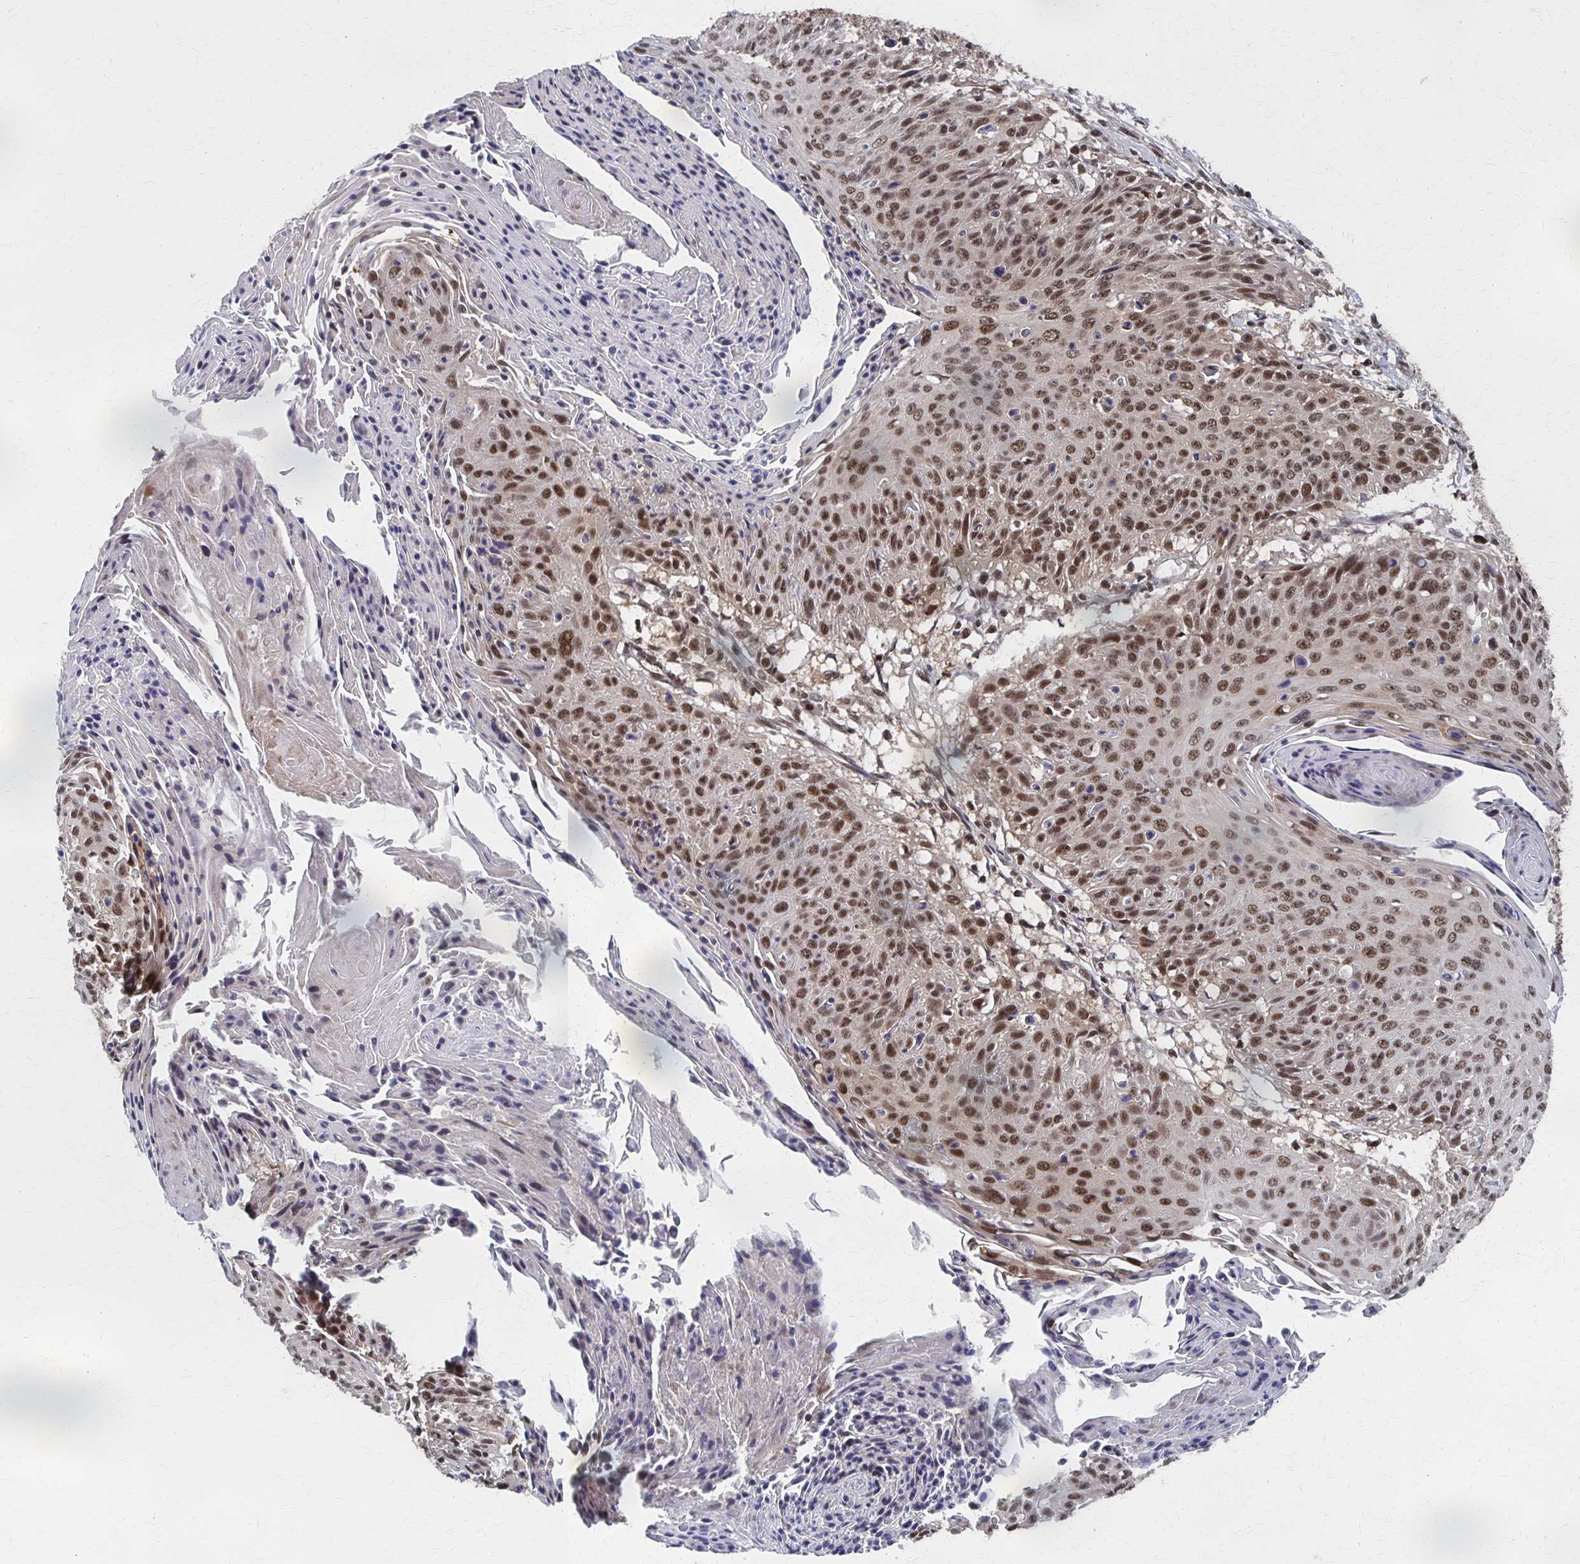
{"staining": {"intensity": "strong", "quantity": ">75%", "location": "nuclear"}, "tissue": "cervical cancer", "cell_type": "Tumor cells", "image_type": "cancer", "snomed": [{"axis": "morphology", "description": "Squamous cell carcinoma, NOS"}, {"axis": "topography", "description": "Cervix"}], "caption": "Tumor cells display high levels of strong nuclear positivity in approximately >75% of cells in human cervical cancer.", "gene": "GTF2B", "patient": {"sex": "female", "age": 45}}